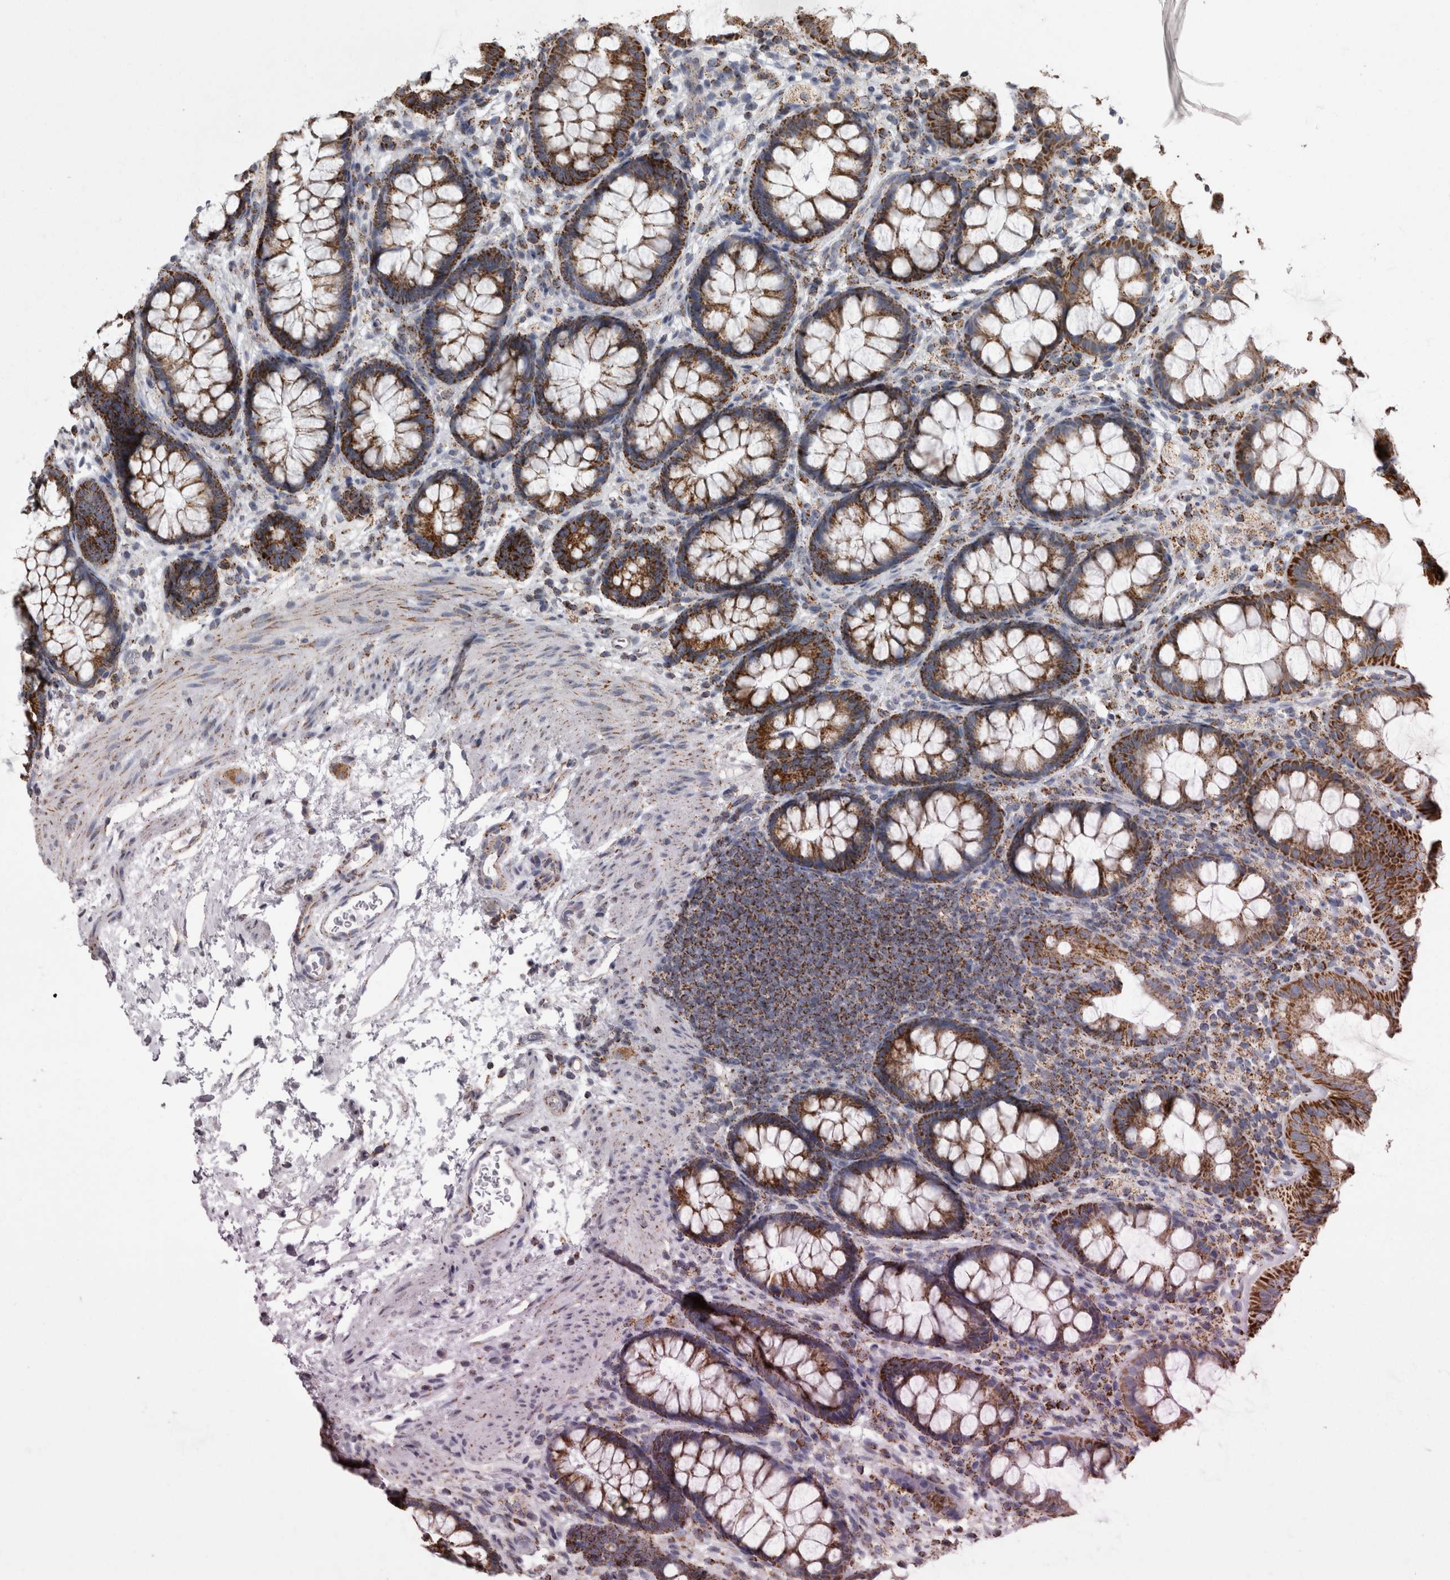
{"staining": {"intensity": "moderate", "quantity": ">75%", "location": "cytoplasmic/membranous"}, "tissue": "colon", "cell_type": "Endothelial cells", "image_type": "normal", "snomed": [{"axis": "morphology", "description": "Normal tissue, NOS"}, {"axis": "topography", "description": "Colon"}], "caption": "Immunohistochemistry (IHC) of benign colon exhibits medium levels of moderate cytoplasmic/membranous staining in about >75% of endothelial cells. (DAB (3,3'-diaminobenzidine) IHC, brown staining for protein, blue staining for nuclei).", "gene": "MDH2", "patient": {"sex": "female", "age": 62}}